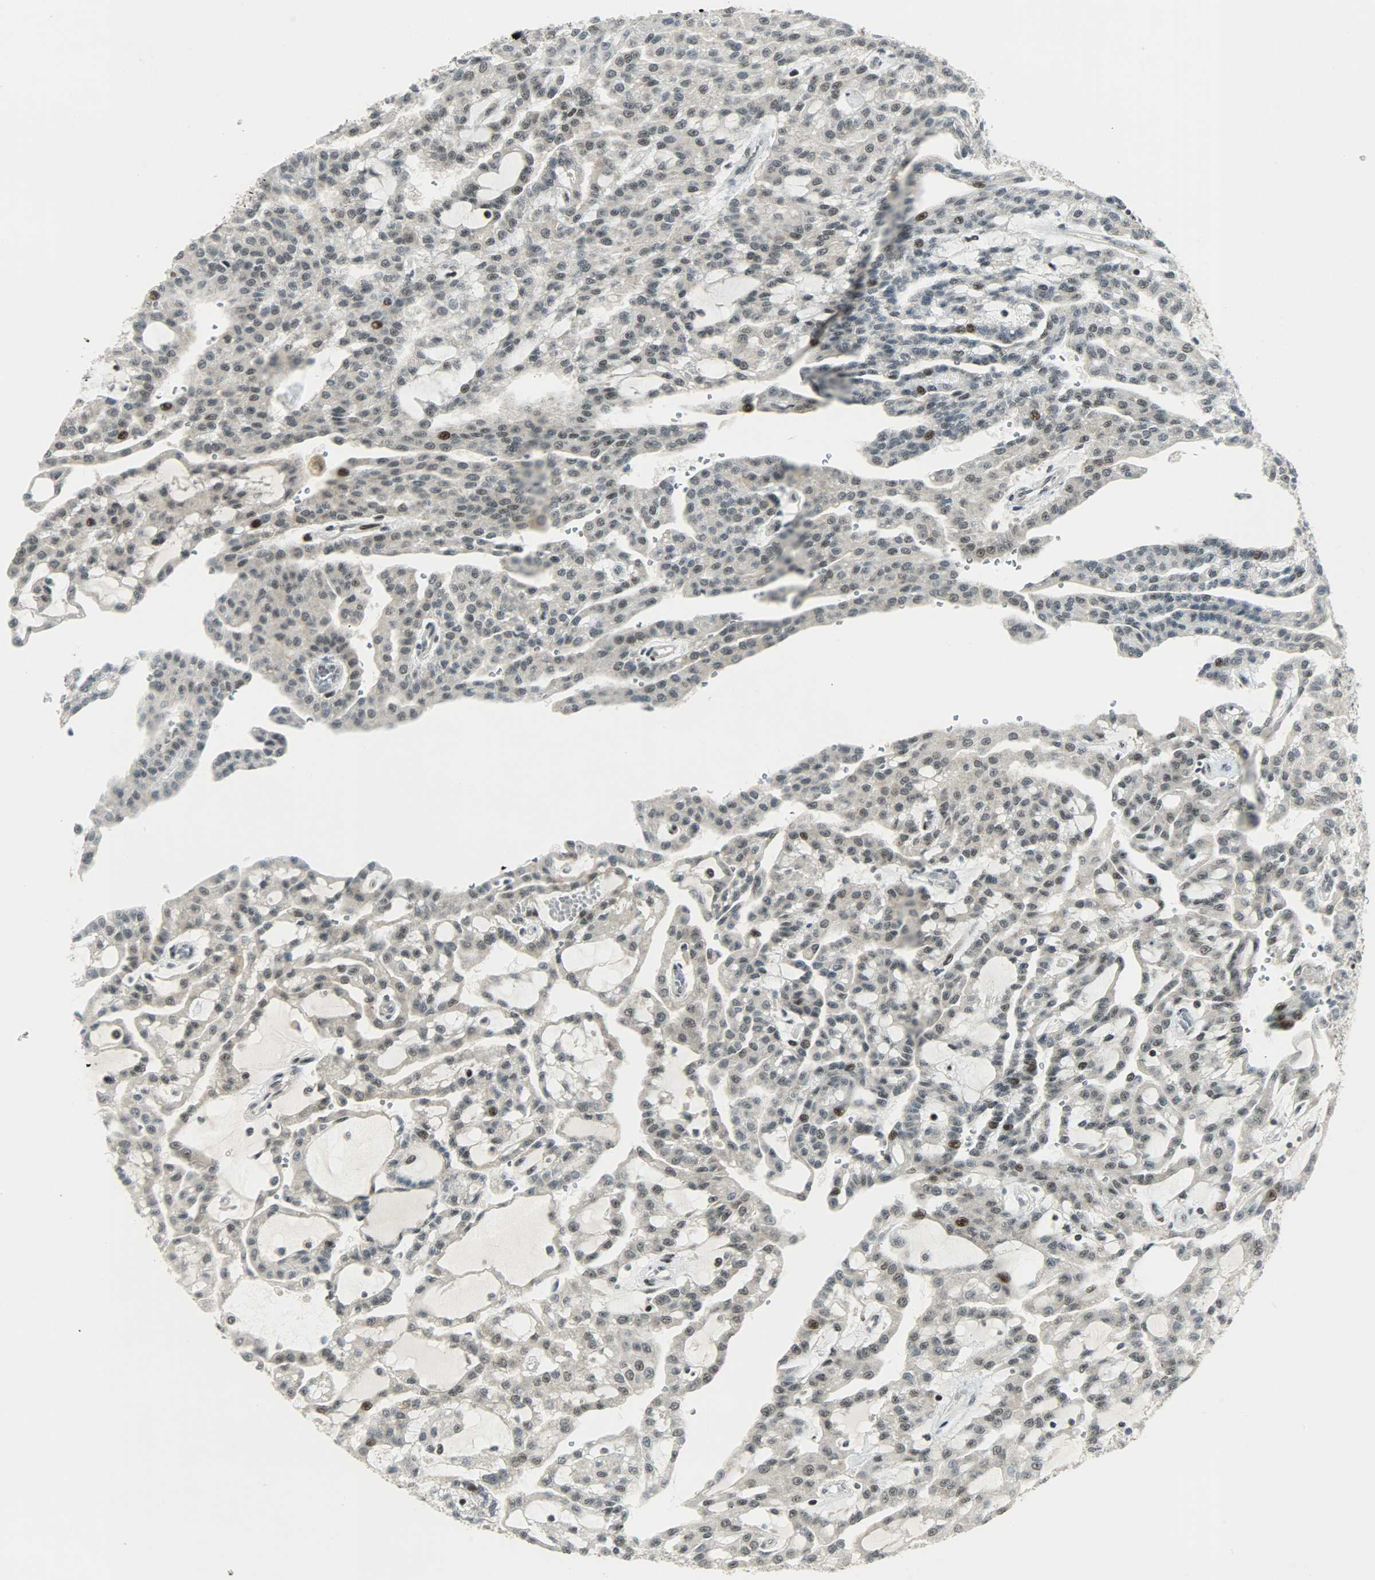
{"staining": {"intensity": "weak", "quantity": "25%-75%", "location": "nuclear"}, "tissue": "renal cancer", "cell_type": "Tumor cells", "image_type": "cancer", "snomed": [{"axis": "morphology", "description": "Adenocarcinoma, NOS"}, {"axis": "topography", "description": "Kidney"}], "caption": "Tumor cells demonstrate low levels of weak nuclear expression in approximately 25%-75% of cells in human renal cancer.", "gene": "IL15", "patient": {"sex": "male", "age": 63}}